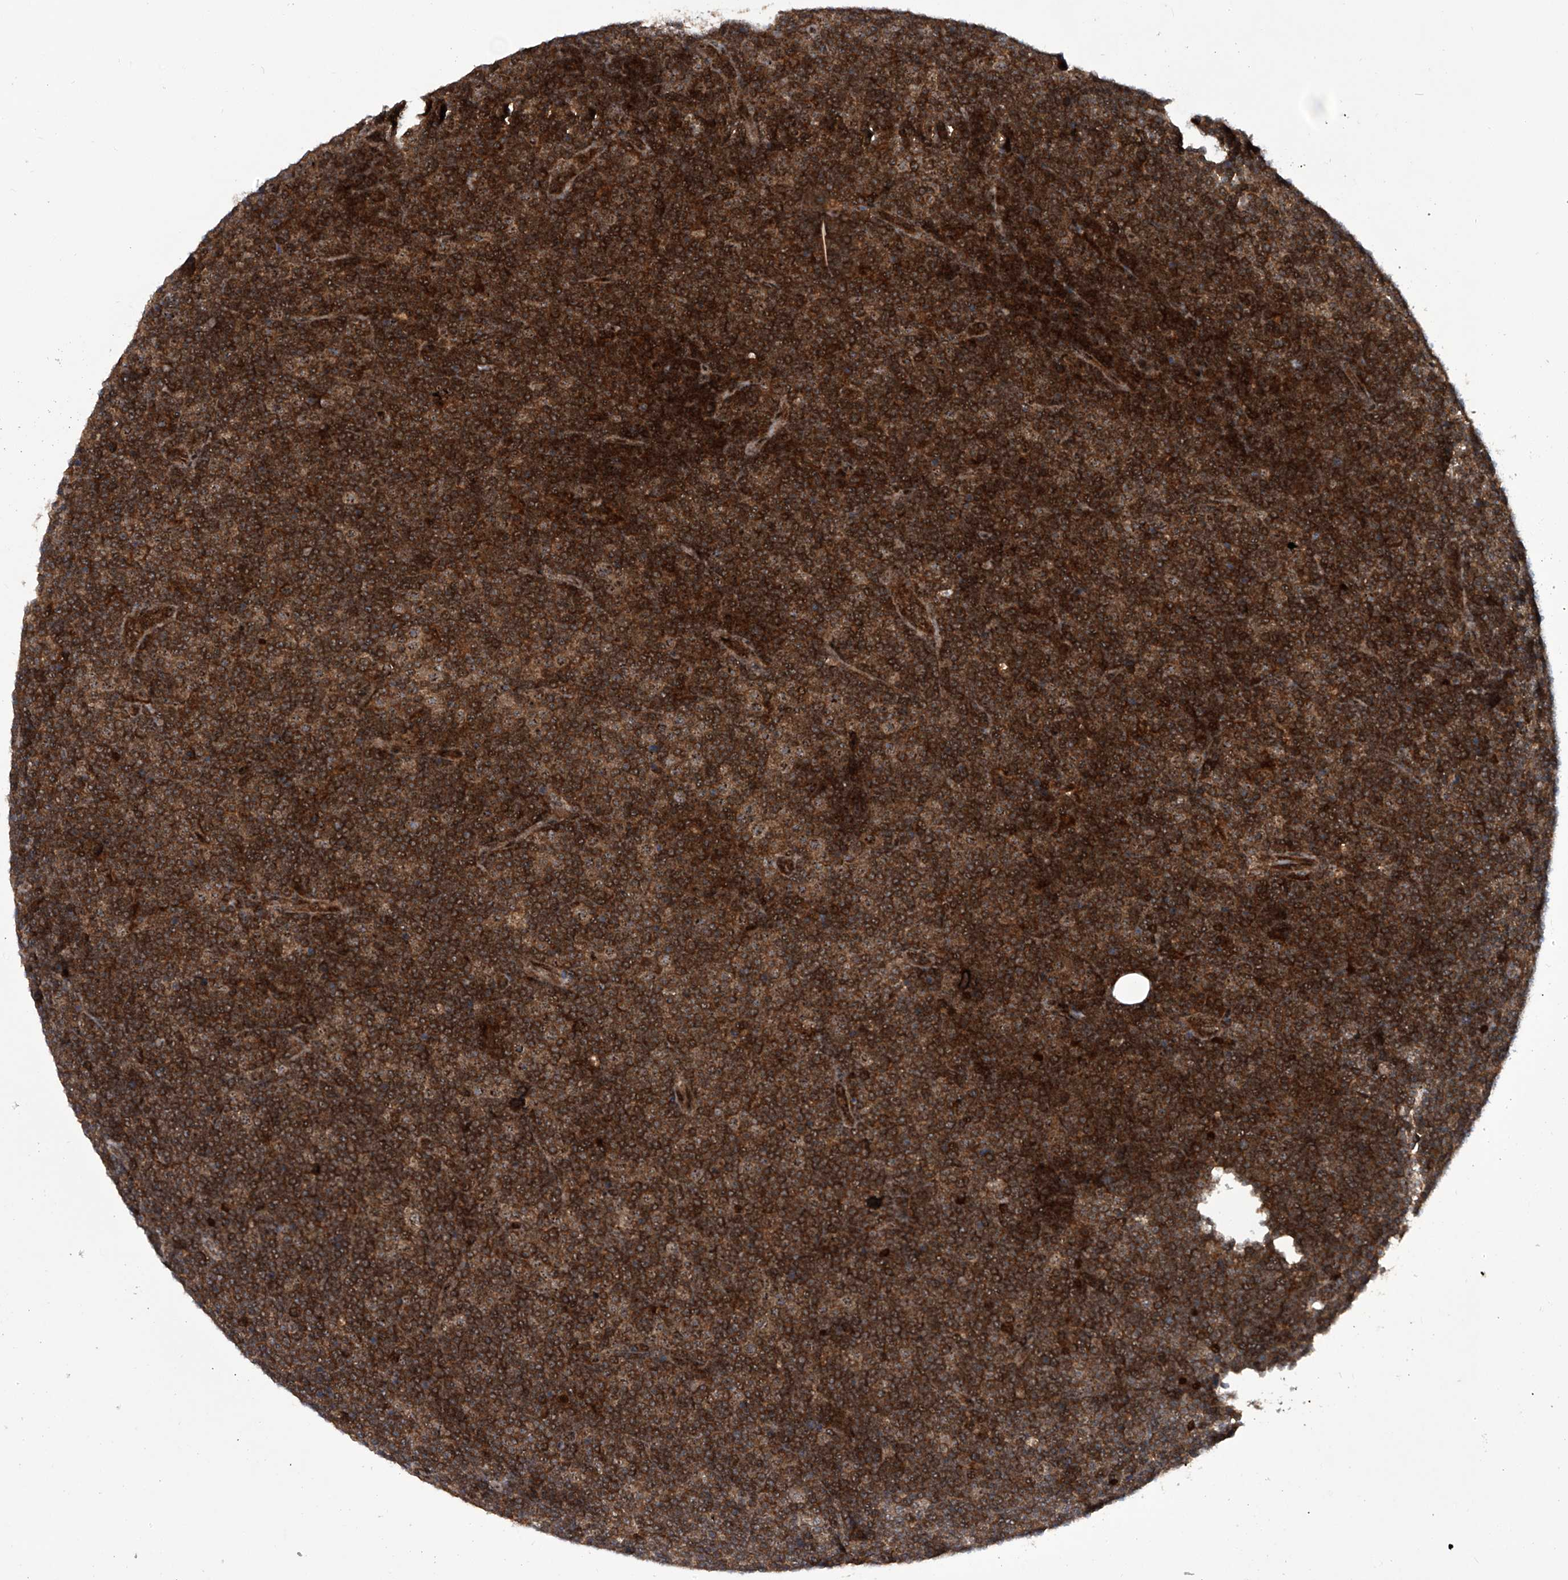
{"staining": {"intensity": "strong", "quantity": ">75%", "location": "cytoplasmic/membranous,nuclear"}, "tissue": "lymphoma", "cell_type": "Tumor cells", "image_type": "cancer", "snomed": [{"axis": "morphology", "description": "Malignant lymphoma, non-Hodgkin's type, Low grade"}, {"axis": "topography", "description": "Lymph node"}], "caption": "An image of human lymphoma stained for a protein reveals strong cytoplasmic/membranous and nuclear brown staining in tumor cells.", "gene": "CISH", "patient": {"sex": "female", "age": 67}}